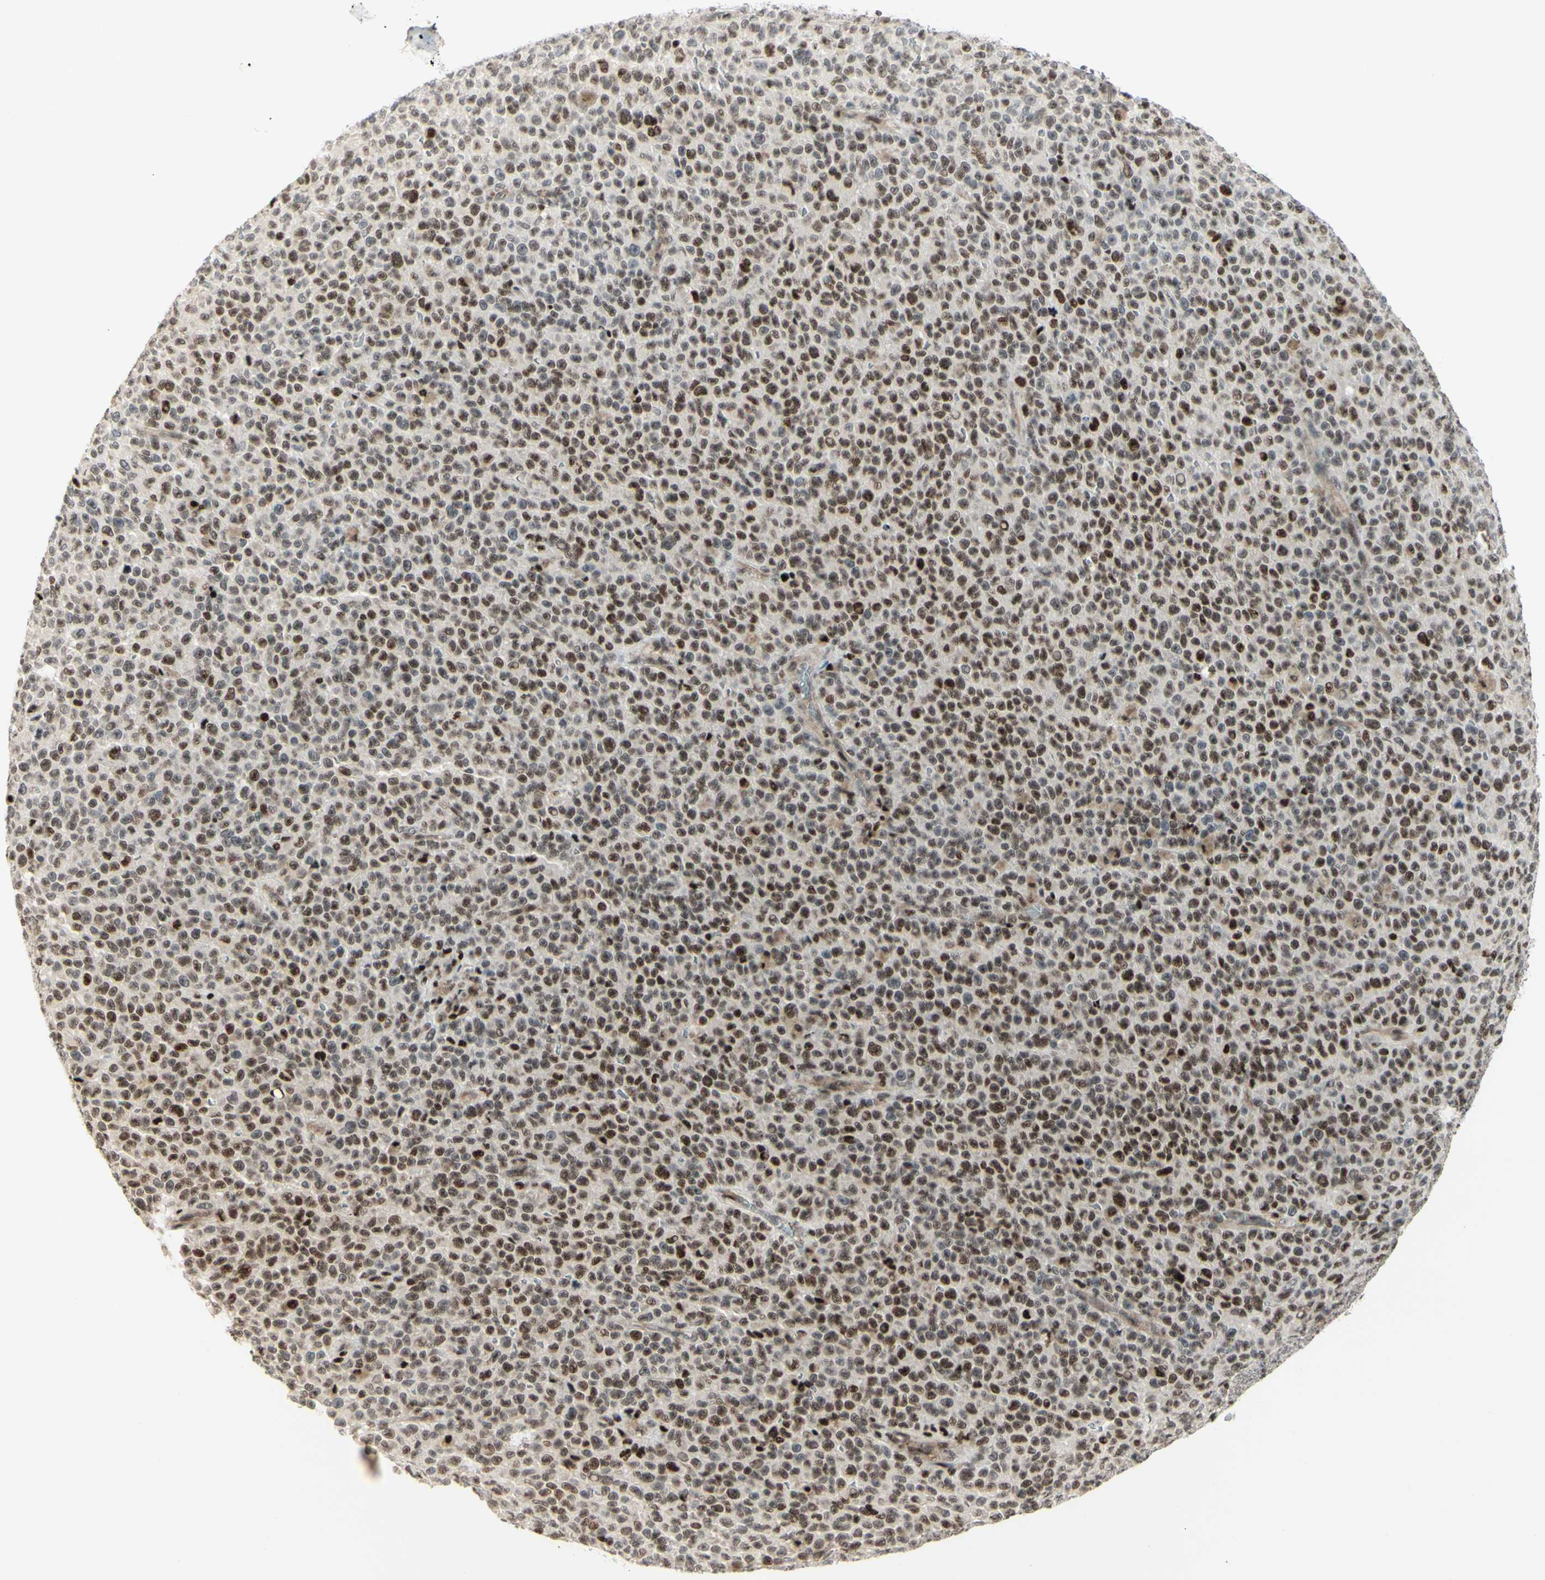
{"staining": {"intensity": "moderate", "quantity": ">75%", "location": "nuclear"}, "tissue": "melanoma", "cell_type": "Tumor cells", "image_type": "cancer", "snomed": [{"axis": "morphology", "description": "Malignant melanoma, NOS"}, {"axis": "topography", "description": "Skin"}], "caption": "IHC photomicrograph of human melanoma stained for a protein (brown), which shows medium levels of moderate nuclear staining in approximately >75% of tumor cells.", "gene": "CDKL5", "patient": {"sex": "female", "age": 82}}